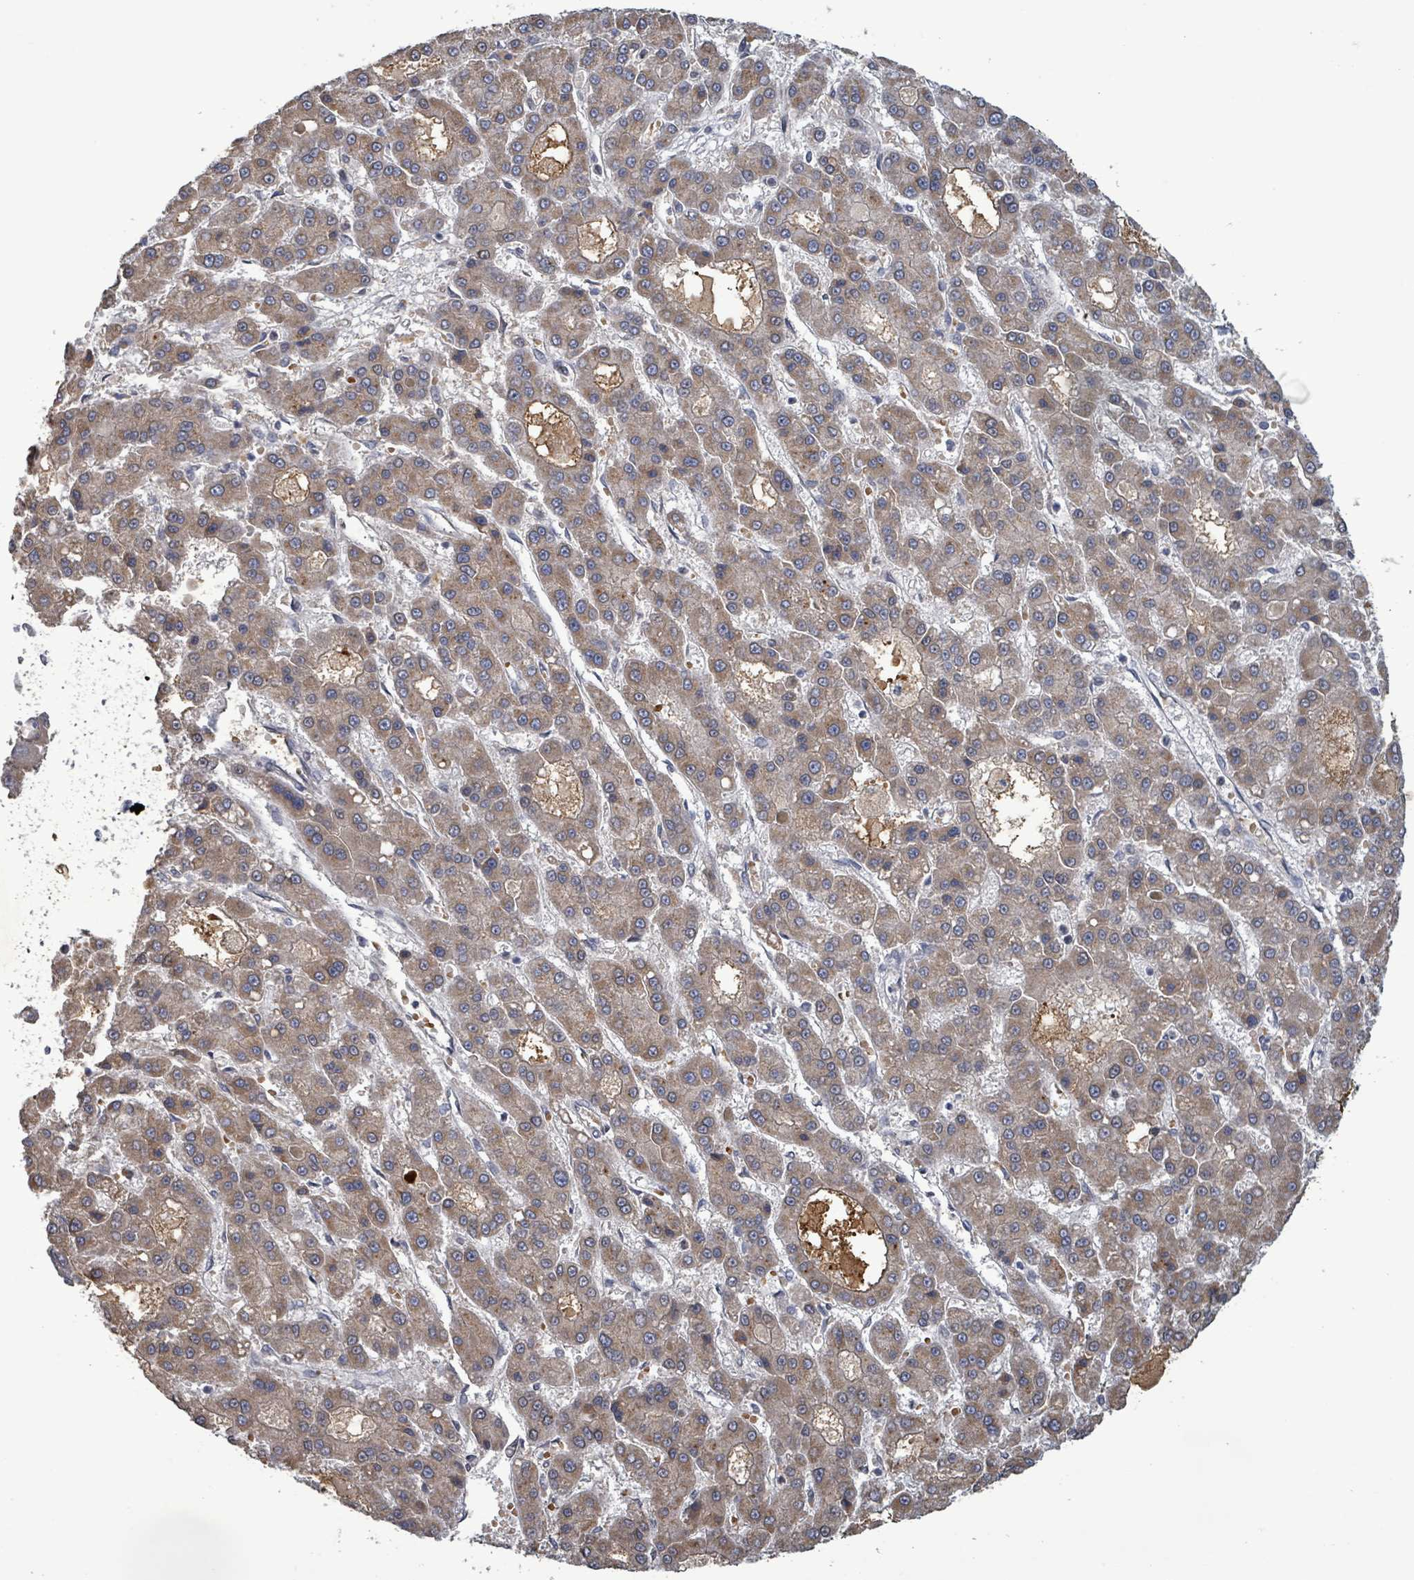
{"staining": {"intensity": "weak", "quantity": ">75%", "location": "cytoplasmic/membranous"}, "tissue": "liver cancer", "cell_type": "Tumor cells", "image_type": "cancer", "snomed": [{"axis": "morphology", "description": "Carcinoma, Hepatocellular, NOS"}, {"axis": "topography", "description": "Liver"}], "caption": "Immunohistochemistry (IHC) (DAB) staining of human hepatocellular carcinoma (liver) exhibits weak cytoplasmic/membranous protein staining in about >75% of tumor cells. (IHC, brightfield microscopy, high magnification).", "gene": "GRM8", "patient": {"sex": "male", "age": 70}}